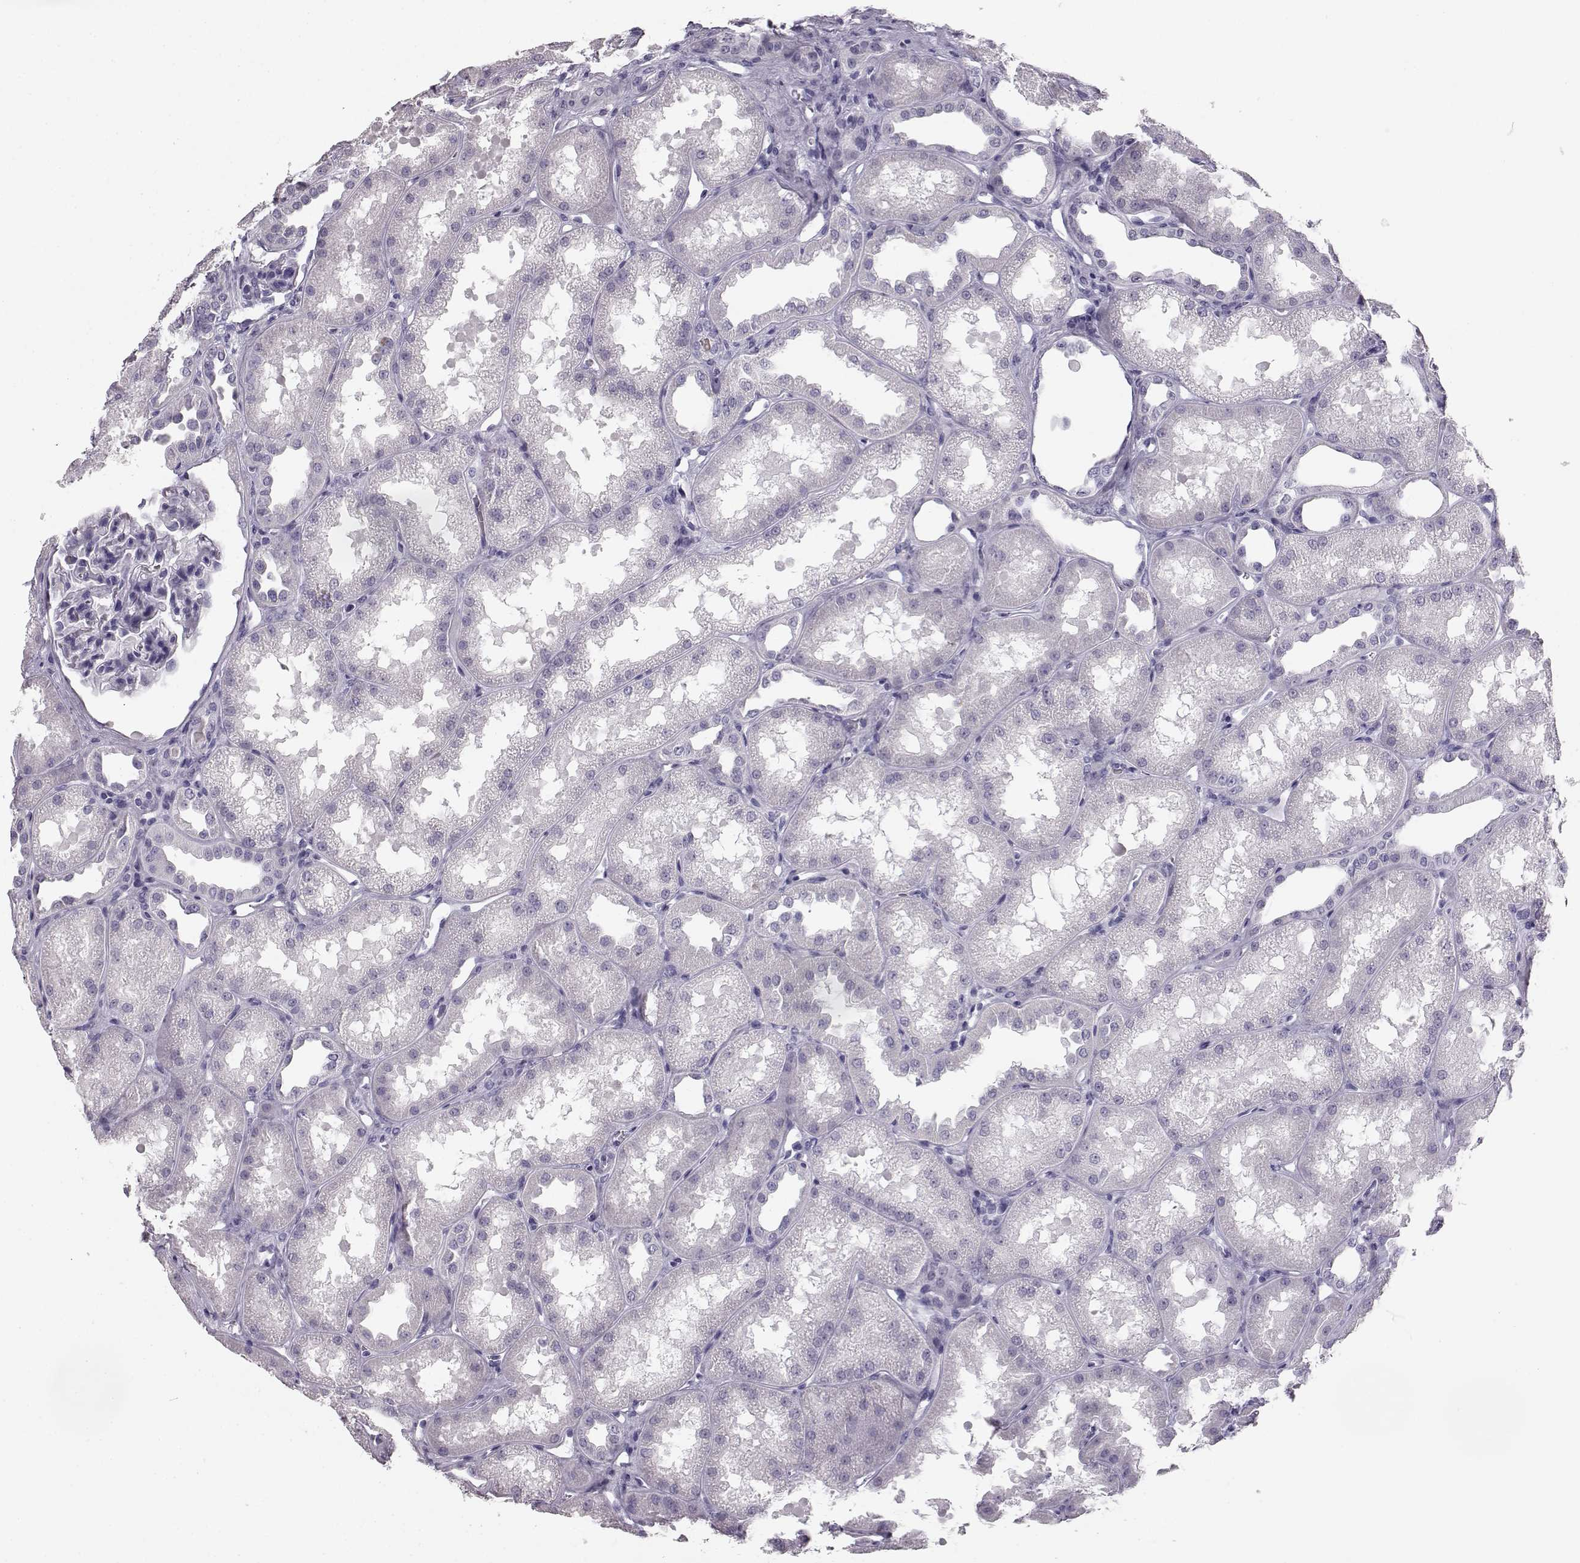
{"staining": {"intensity": "negative", "quantity": "none", "location": "none"}, "tissue": "kidney", "cell_type": "Cells in glomeruli", "image_type": "normal", "snomed": [{"axis": "morphology", "description": "Normal tissue, NOS"}, {"axis": "topography", "description": "Kidney"}], "caption": "A histopathology image of kidney stained for a protein reveals no brown staining in cells in glomeruli. The staining was performed using DAB to visualize the protein expression in brown, while the nuclei were stained in blue with hematoxylin (Magnification: 20x).", "gene": "BFSP2", "patient": {"sex": "male", "age": 61}}